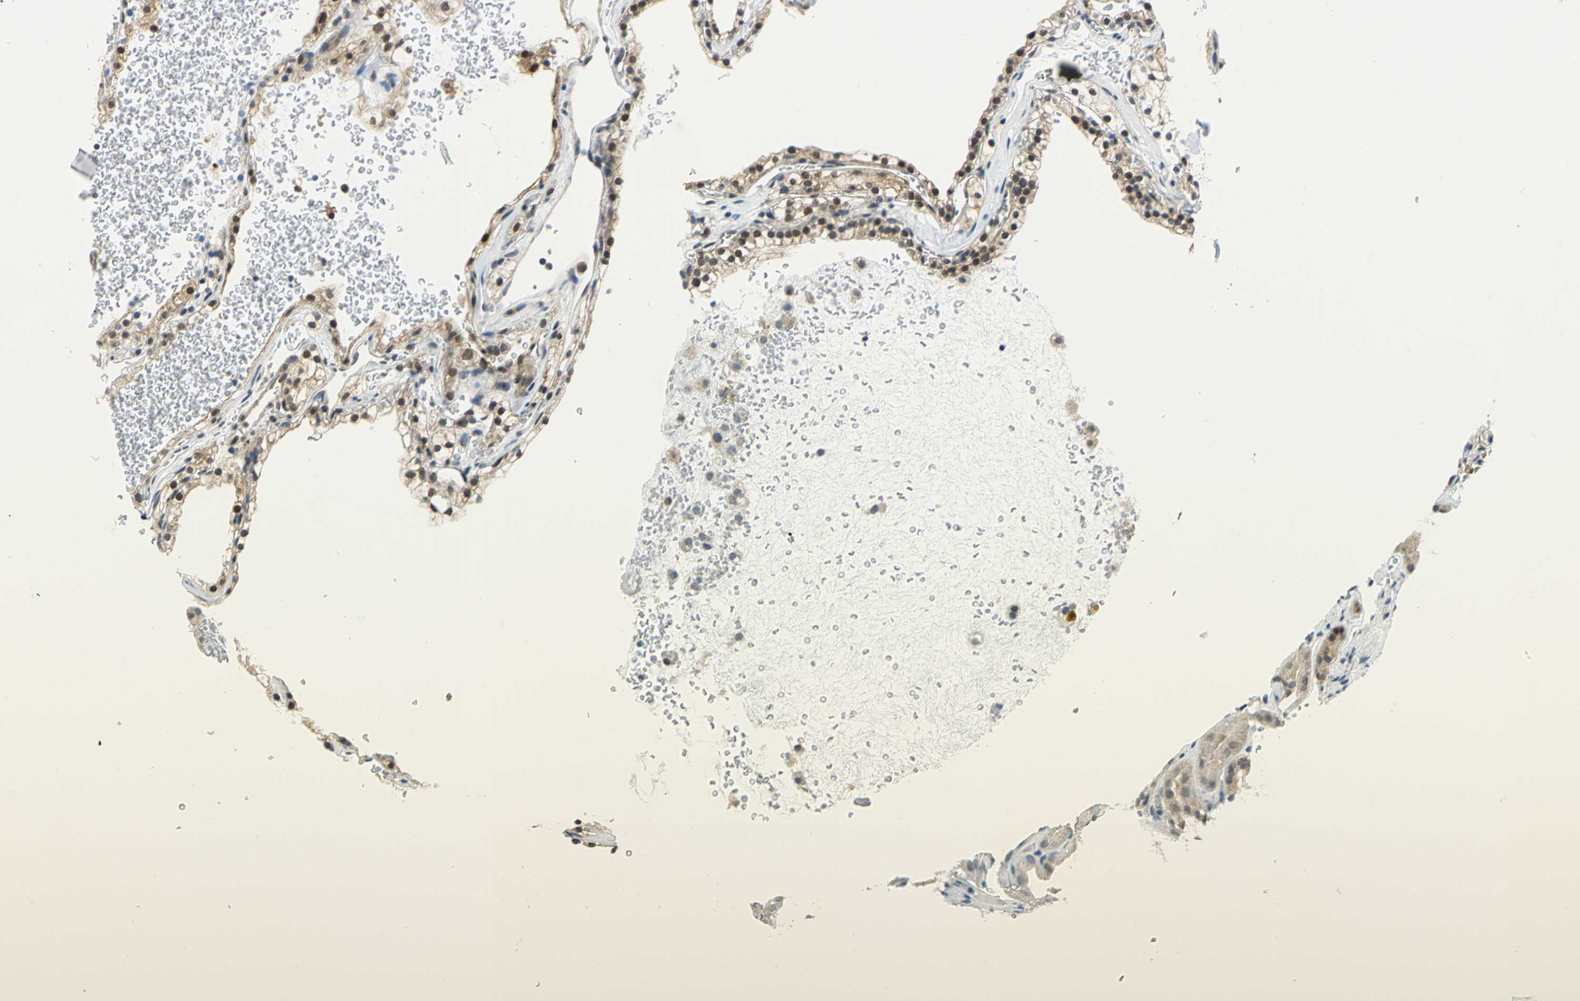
{"staining": {"intensity": "strong", "quantity": ">75%", "location": "nuclear"}, "tissue": "renal cancer", "cell_type": "Tumor cells", "image_type": "cancer", "snomed": [{"axis": "morphology", "description": "Adenocarcinoma, NOS"}, {"axis": "topography", "description": "Kidney"}], "caption": "Immunohistochemical staining of renal cancer (adenocarcinoma) demonstrates high levels of strong nuclear staining in approximately >75% of tumor cells.", "gene": "PIN1", "patient": {"sex": "female", "age": 41}}